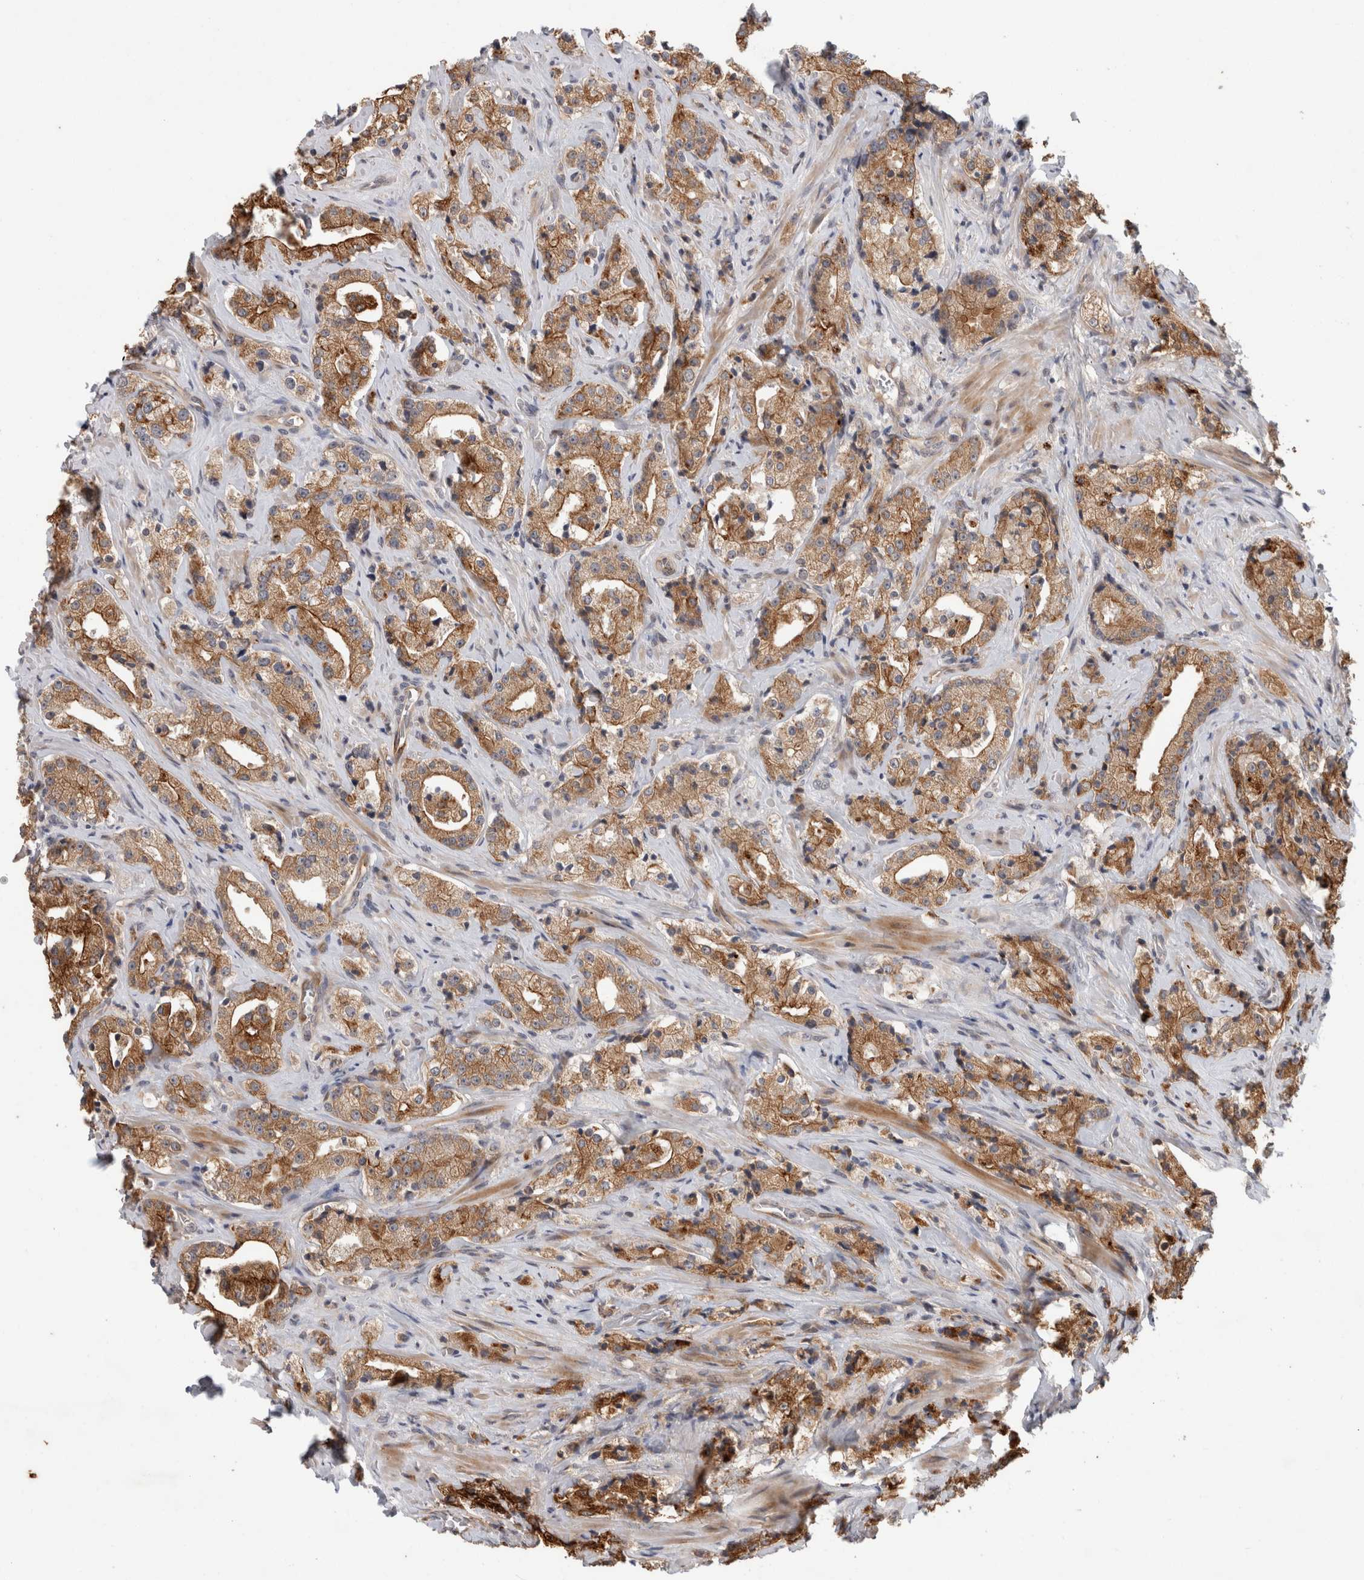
{"staining": {"intensity": "strong", "quantity": ">75%", "location": "cytoplasmic/membranous"}, "tissue": "prostate cancer", "cell_type": "Tumor cells", "image_type": "cancer", "snomed": [{"axis": "morphology", "description": "Adenocarcinoma, High grade"}, {"axis": "topography", "description": "Prostate"}], "caption": "Prostate cancer stained with a protein marker displays strong staining in tumor cells.", "gene": "CRISPLD1", "patient": {"sex": "male", "age": 63}}